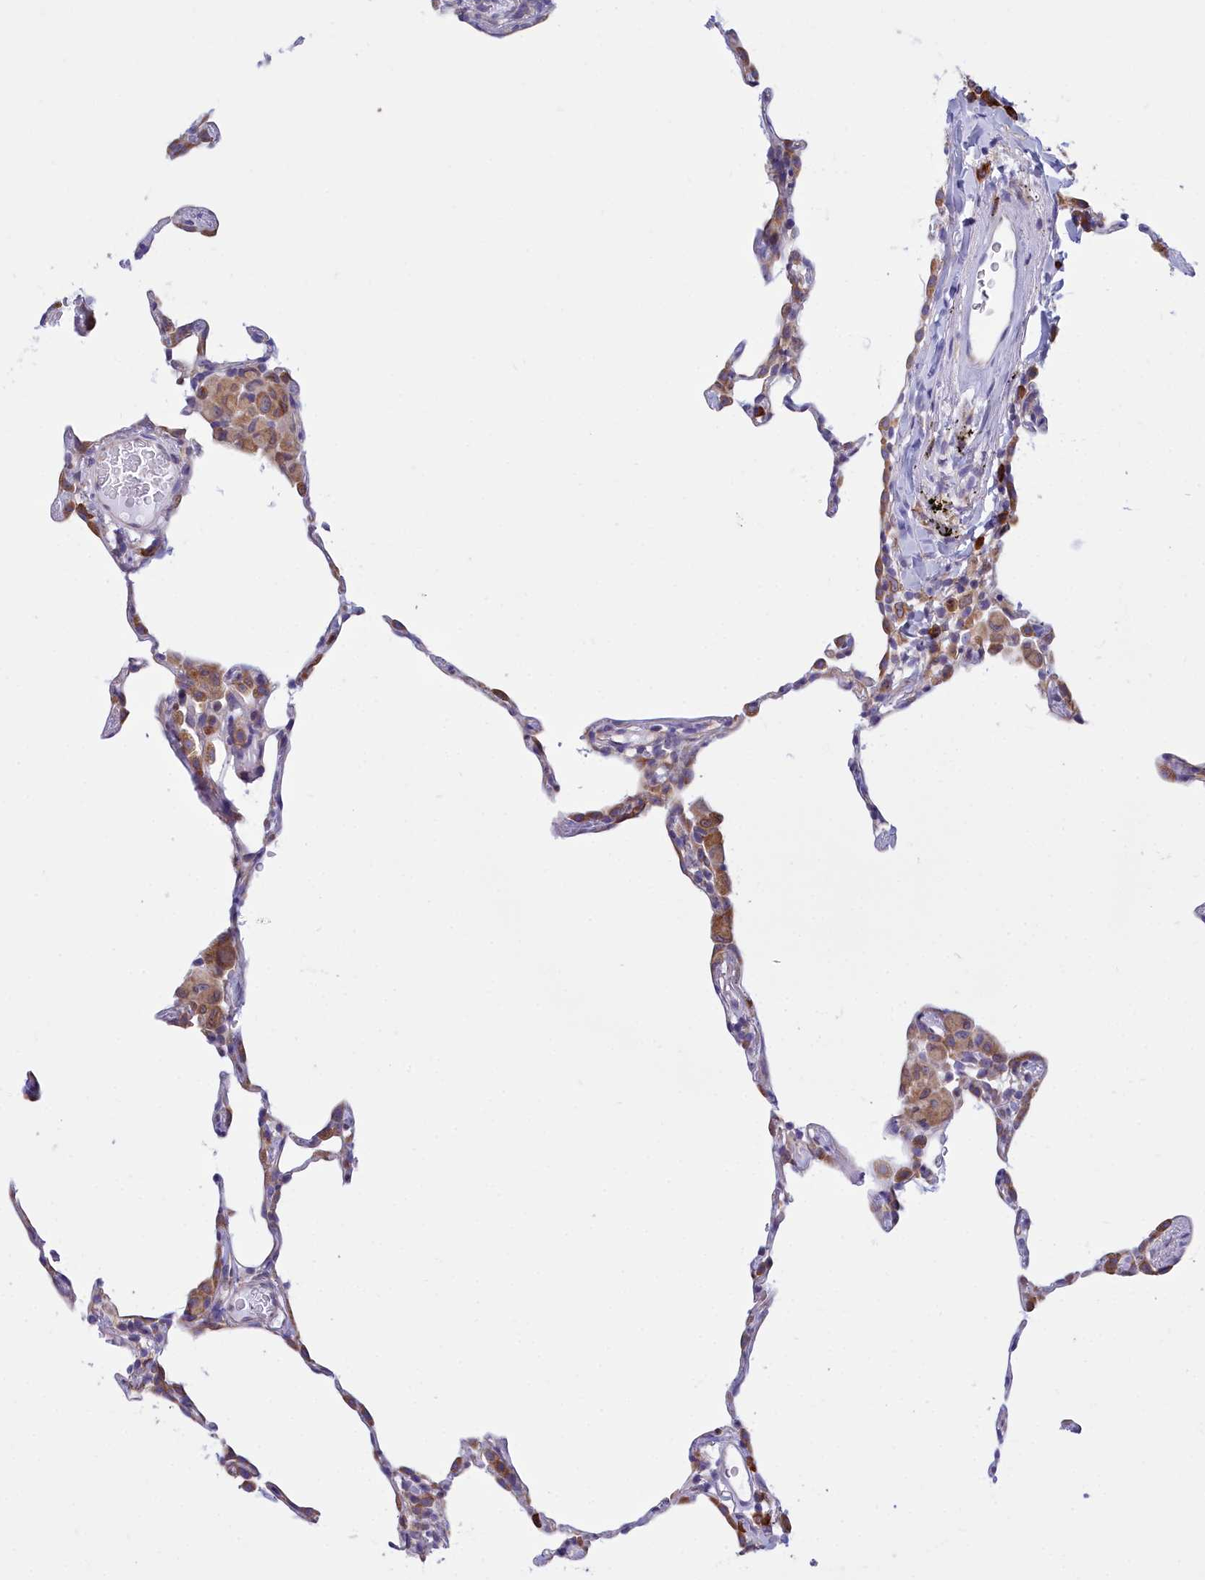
{"staining": {"intensity": "moderate", "quantity": "<25%", "location": "cytoplasmic/membranous"}, "tissue": "lung", "cell_type": "Alveolar cells", "image_type": "normal", "snomed": [{"axis": "morphology", "description": "Normal tissue, NOS"}, {"axis": "topography", "description": "Lung"}], "caption": "A brown stain highlights moderate cytoplasmic/membranous expression of a protein in alveolar cells of normal lung. (DAB (3,3'-diaminobenzidine) IHC with brightfield microscopy, high magnification).", "gene": "HM13", "patient": {"sex": "female", "age": 57}}